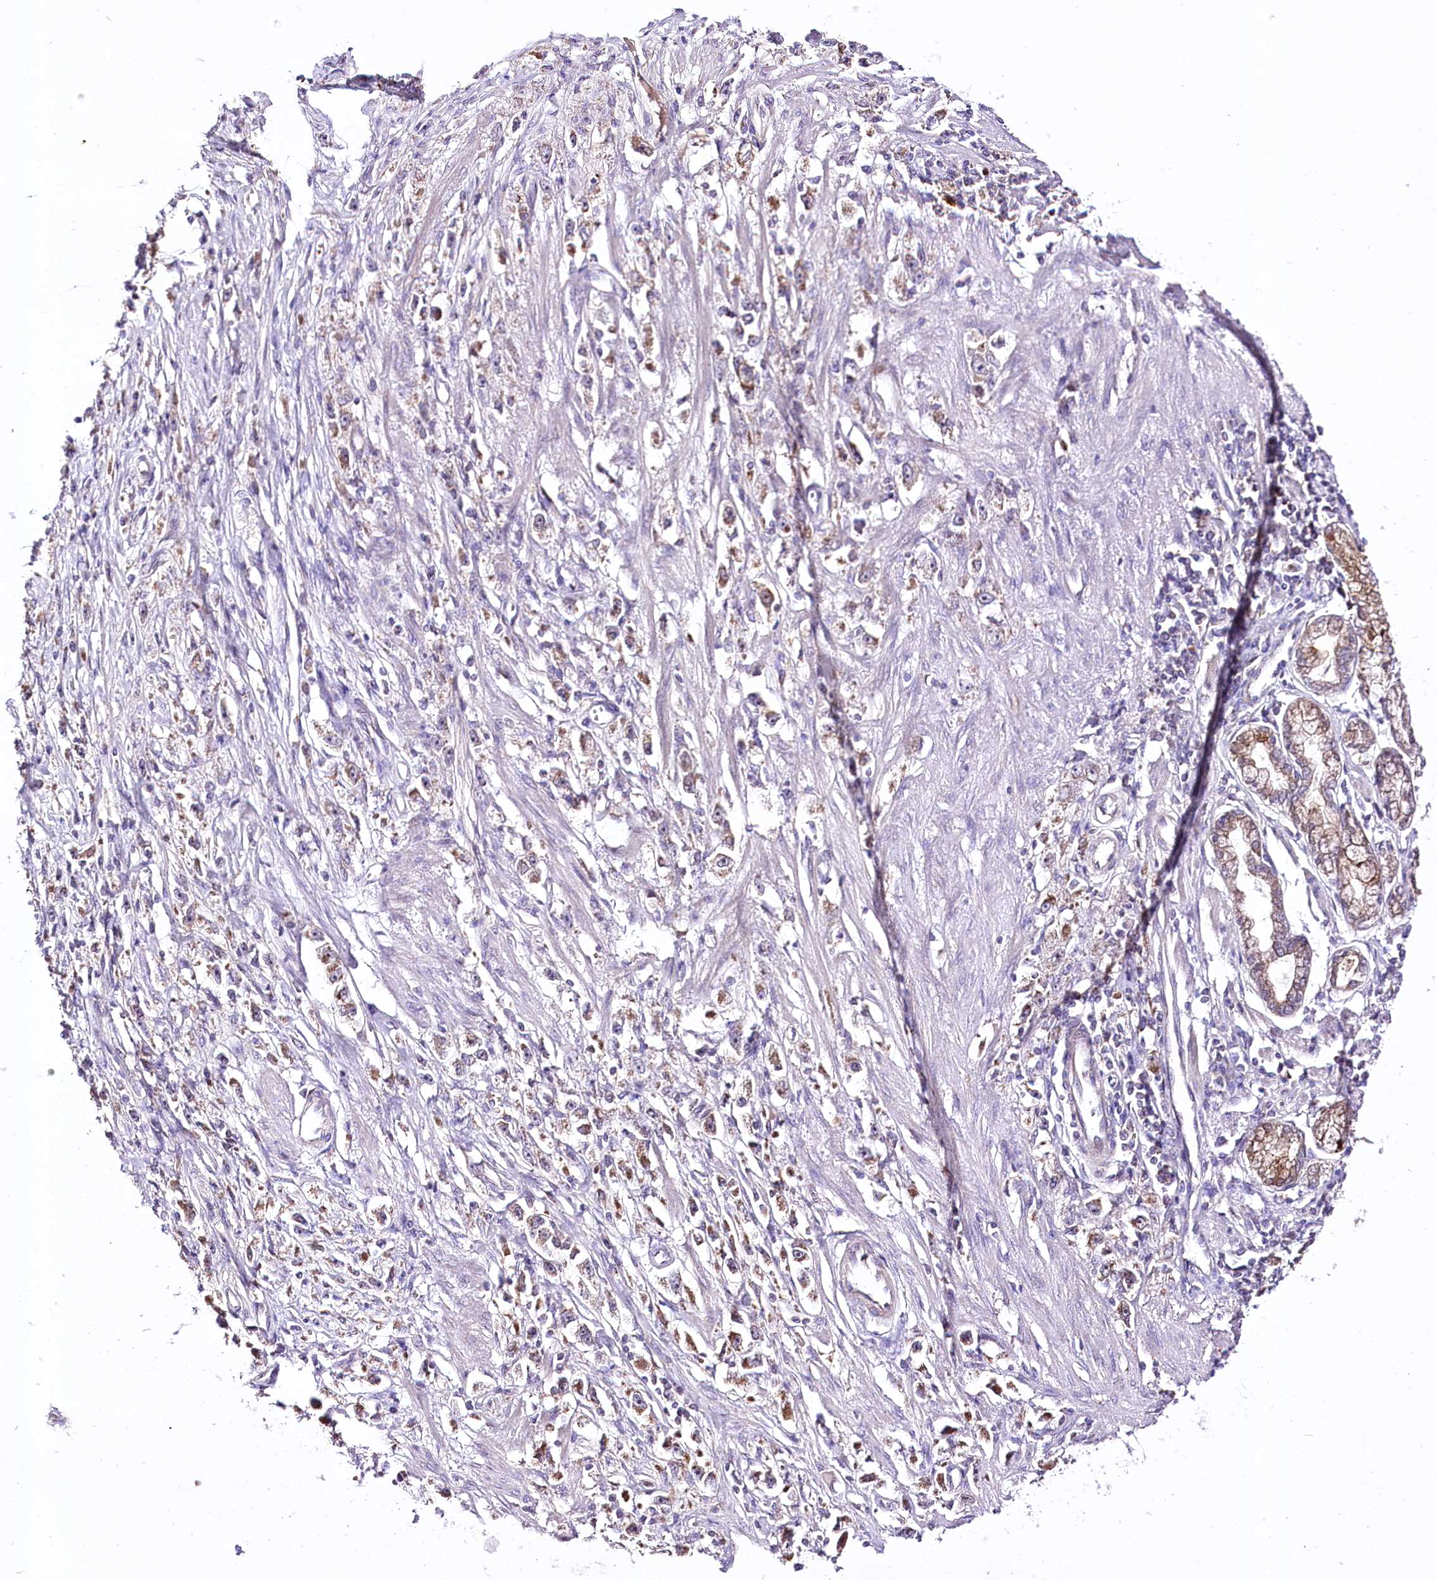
{"staining": {"intensity": "moderate", "quantity": ">75%", "location": "cytoplasmic/membranous"}, "tissue": "stomach cancer", "cell_type": "Tumor cells", "image_type": "cancer", "snomed": [{"axis": "morphology", "description": "Adenocarcinoma, NOS"}, {"axis": "topography", "description": "Stomach"}], "caption": "Protein expression analysis of stomach cancer exhibits moderate cytoplasmic/membranous expression in about >75% of tumor cells.", "gene": "ATE1", "patient": {"sex": "female", "age": 59}}